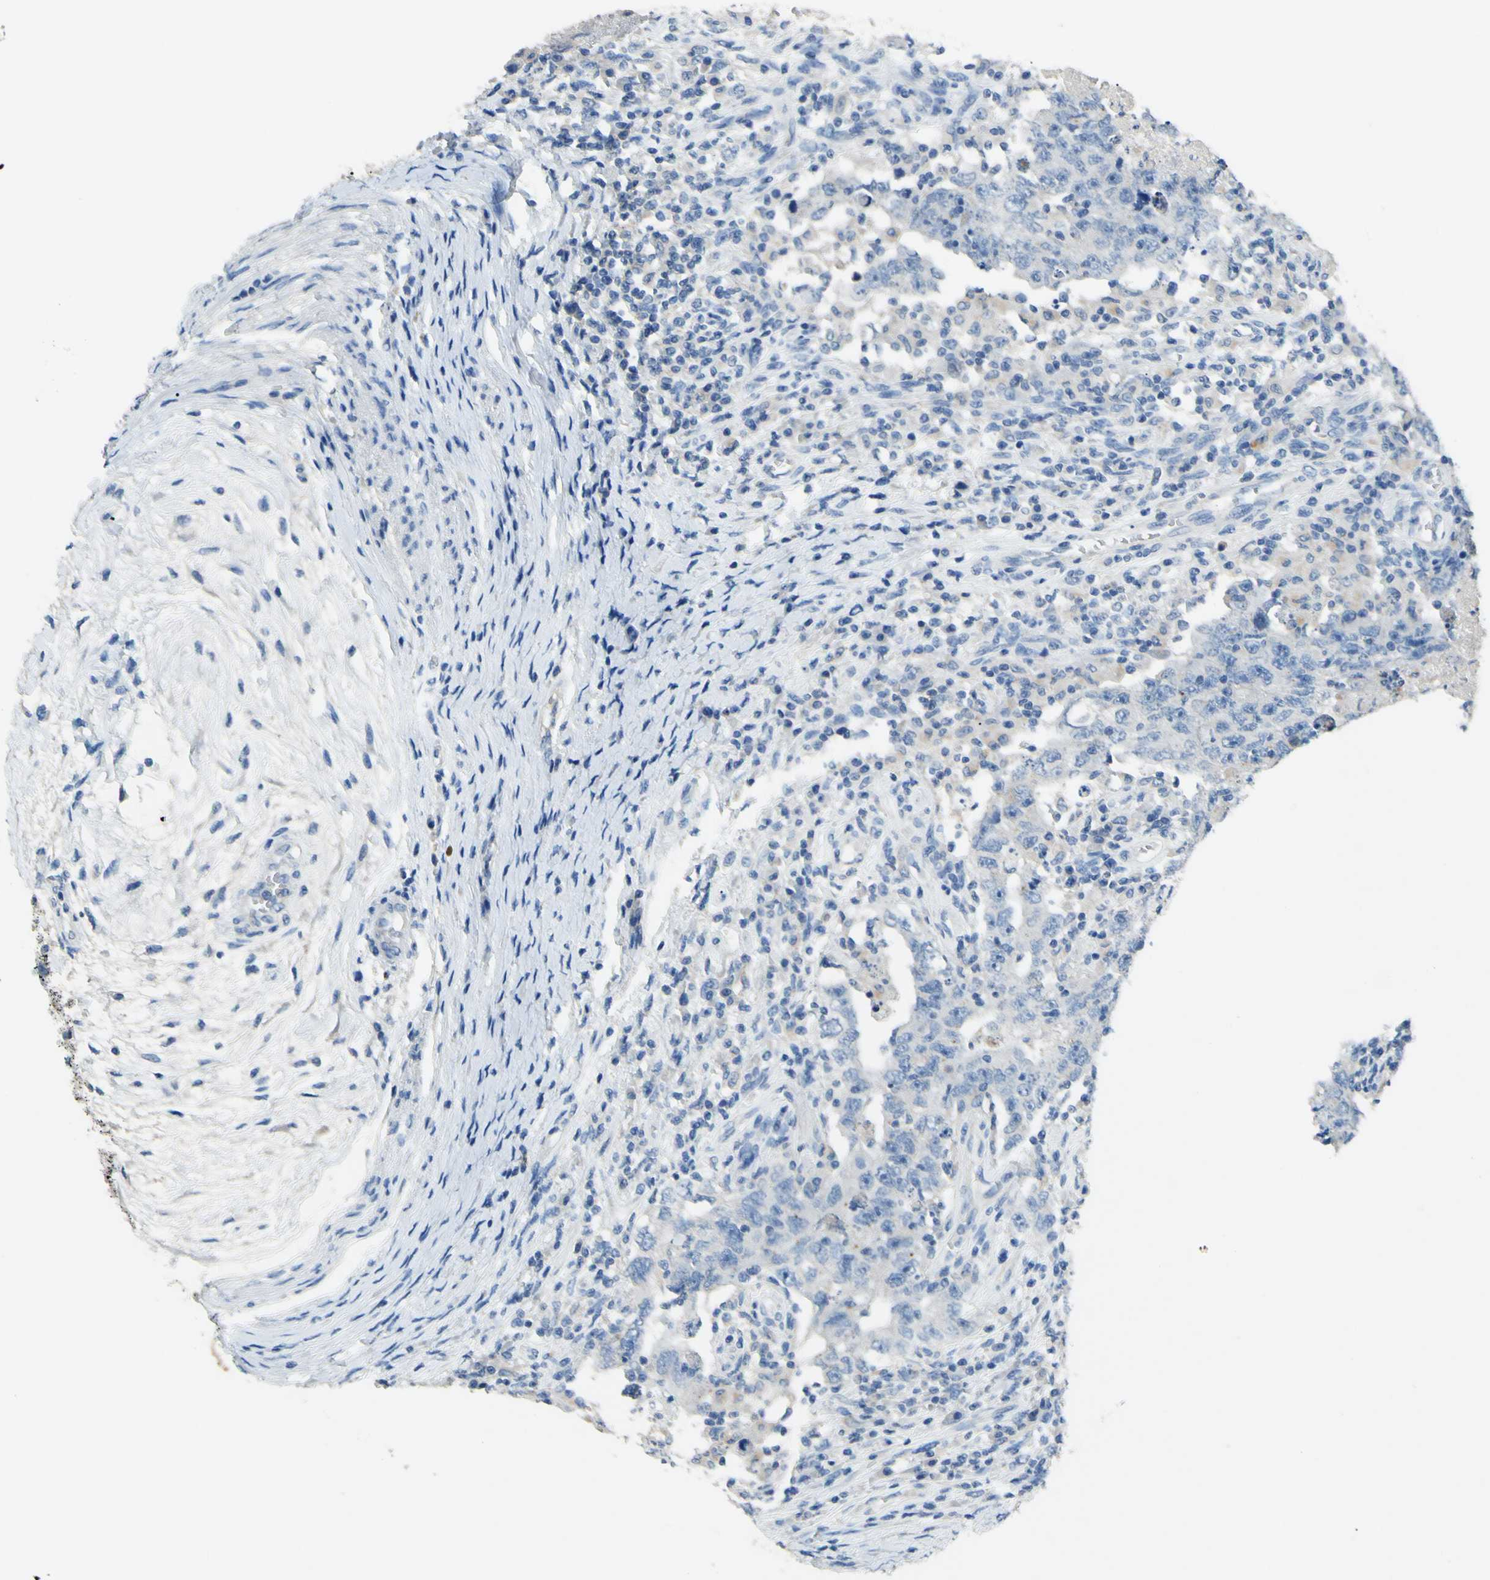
{"staining": {"intensity": "negative", "quantity": "none", "location": "none"}, "tissue": "testis cancer", "cell_type": "Tumor cells", "image_type": "cancer", "snomed": [{"axis": "morphology", "description": "Carcinoma, Embryonal, NOS"}, {"axis": "topography", "description": "Testis"}], "caption": "A high-resolution micrograph shows IHC staining of testis embryonal carcinoma, which reveals no significant staining in tumor cells.", "gene": "CDH10", "patient": {"sex": "male", "age": 26}}